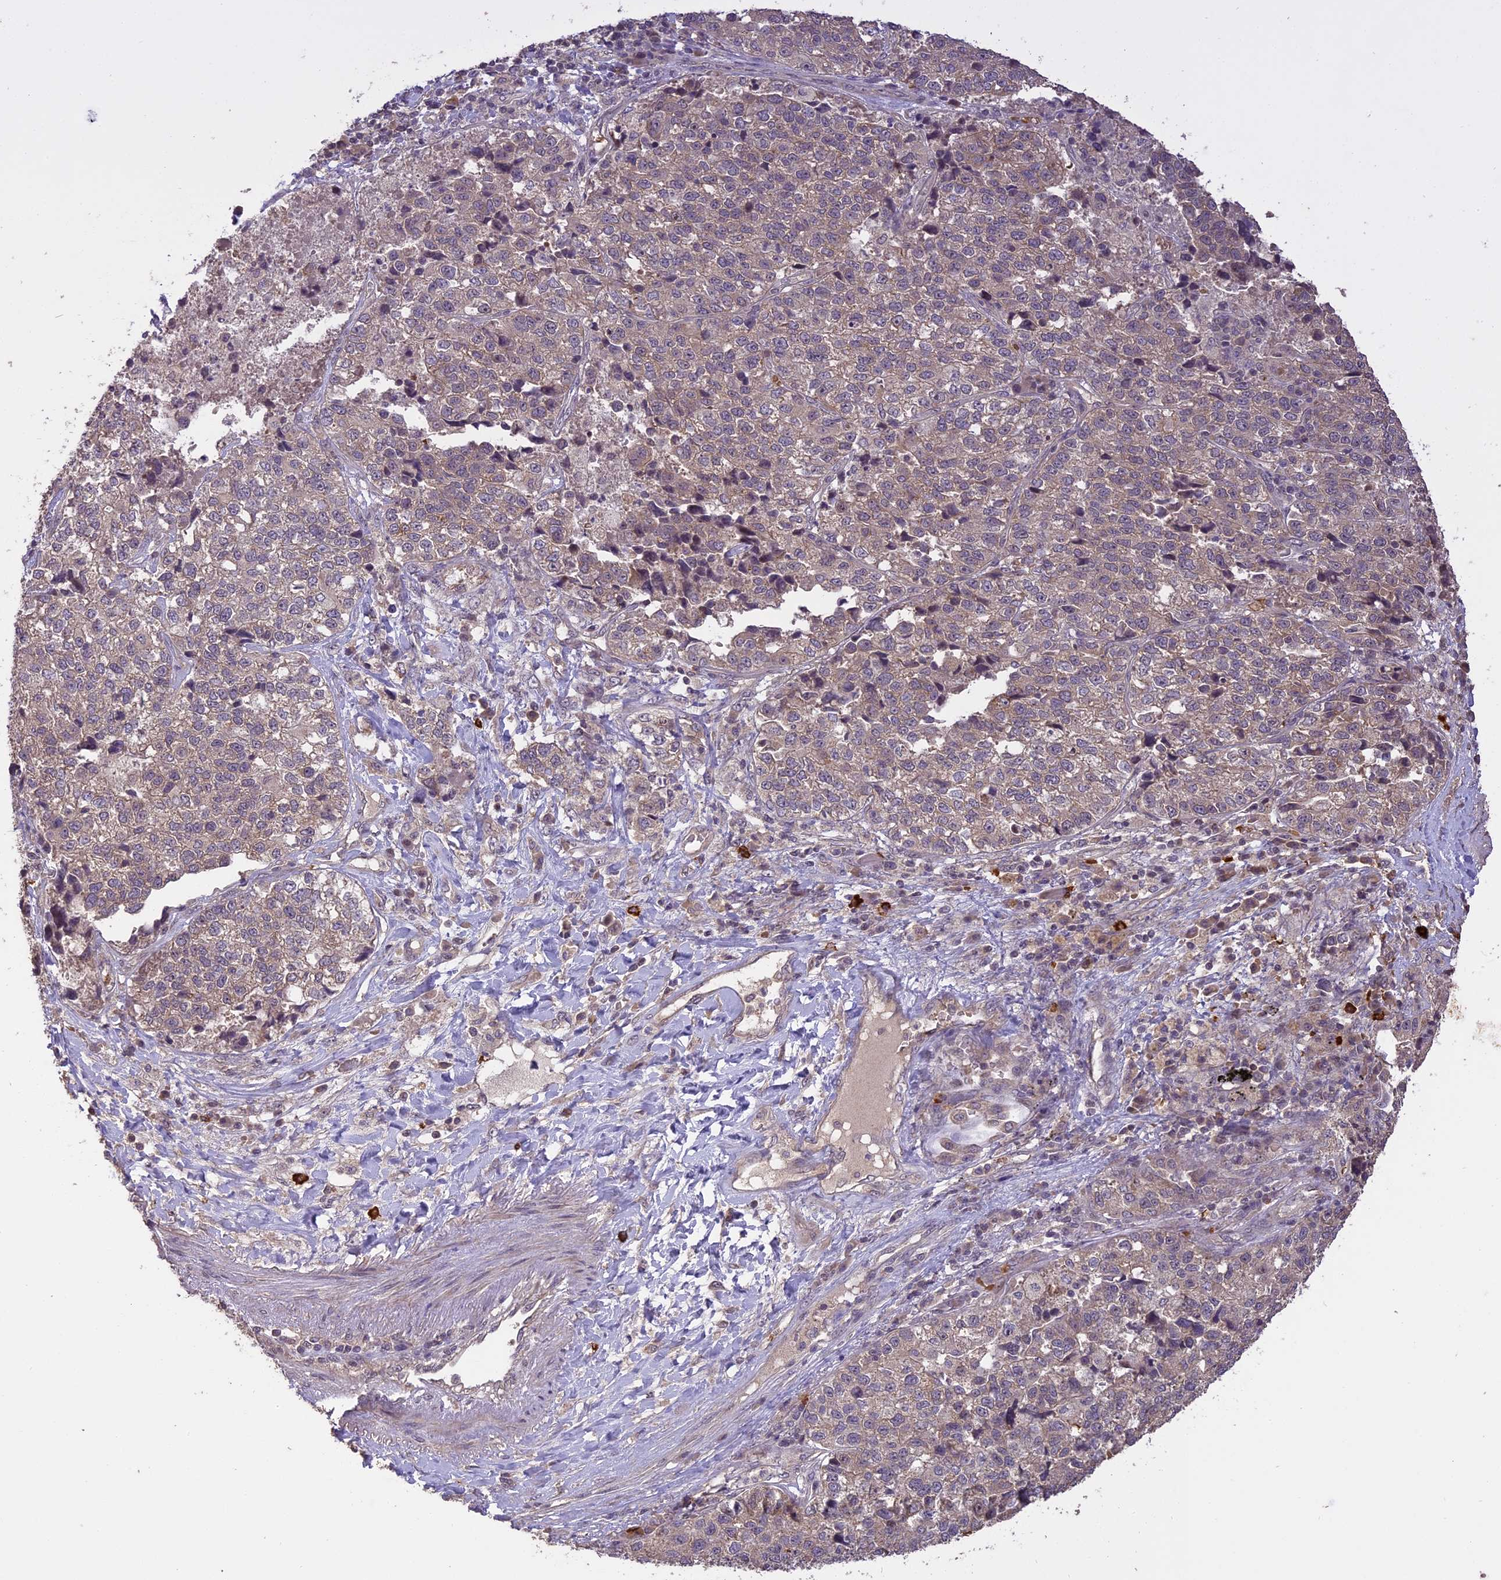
{"staining": {"intensity": "weak", "quantity": "<25%", "location": "cytoplasmic/membranous"}, "tissue": "lung cancer", "cell_type": "Tumor cells", "image_type": "cancer", "snomed": [{"axis": "morphology", "description": "Adenocarcinoma, NOS"}, {"axis": "topography", "description": "Lung"}], "caption": "This photomicrograph is of lung cancer (adenocarcinoma) stained with immunohistochemistry to label a protein in brown with the nuclei are counter-stained blue. There is no expression in tumor cells.", "gene": "TIGD7", "patient": {"sex": "male", "age": 49}}